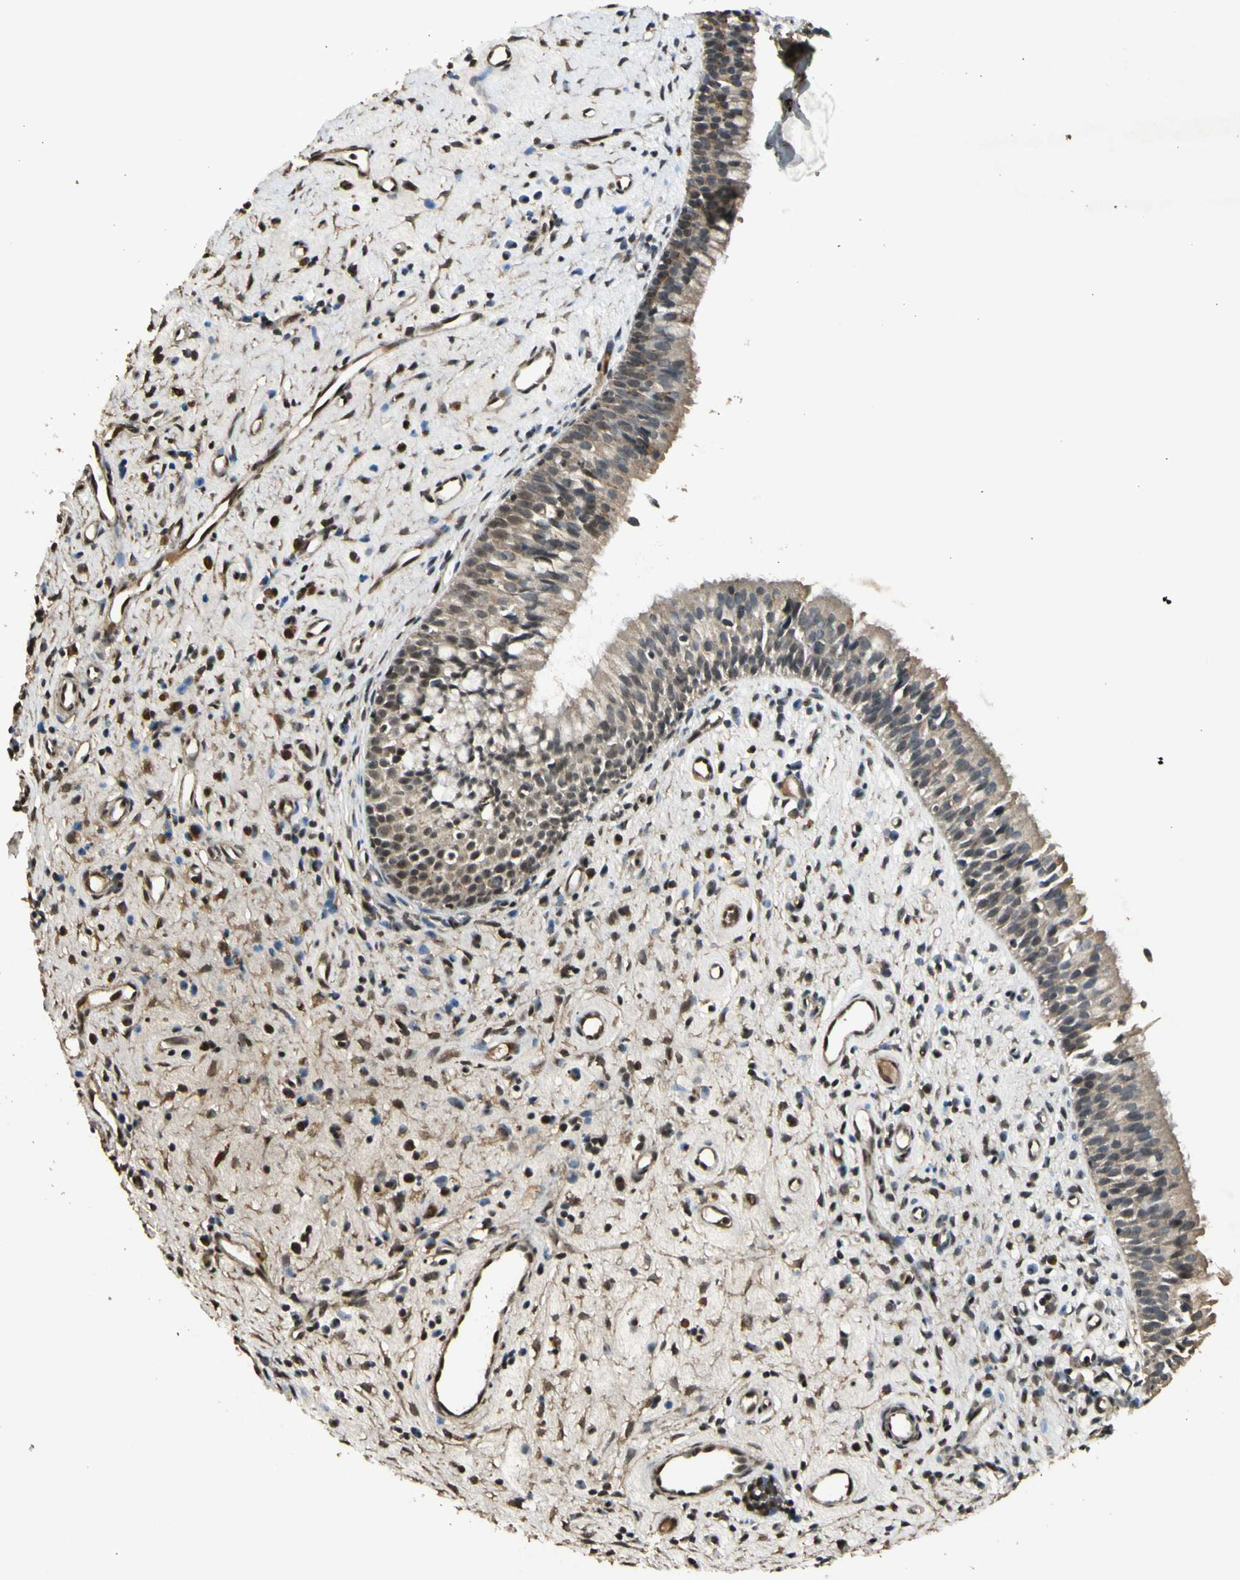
{"staining": {"intensity": "moderate", "quantity": "25%-75%", "location": "cytoplasmic/membranous"}, "tissue": "nasopharynx", "cell_type": "Respiratory epithelial cells", "image_type": "normal", "snomed": [{"axis": "morphology", "description": "Normal tissue, NOS"}, {"axis": "topography", "description": "Nasopharynx"}], "caption": "This is an image of IHC staining of benign nasopharynx, which shows moderate positivity in the cytoplasmic/membranous of respiratory epithelial cells.", "gene": "GMEB2", "patient": {"sex": "female", "age": 51}}